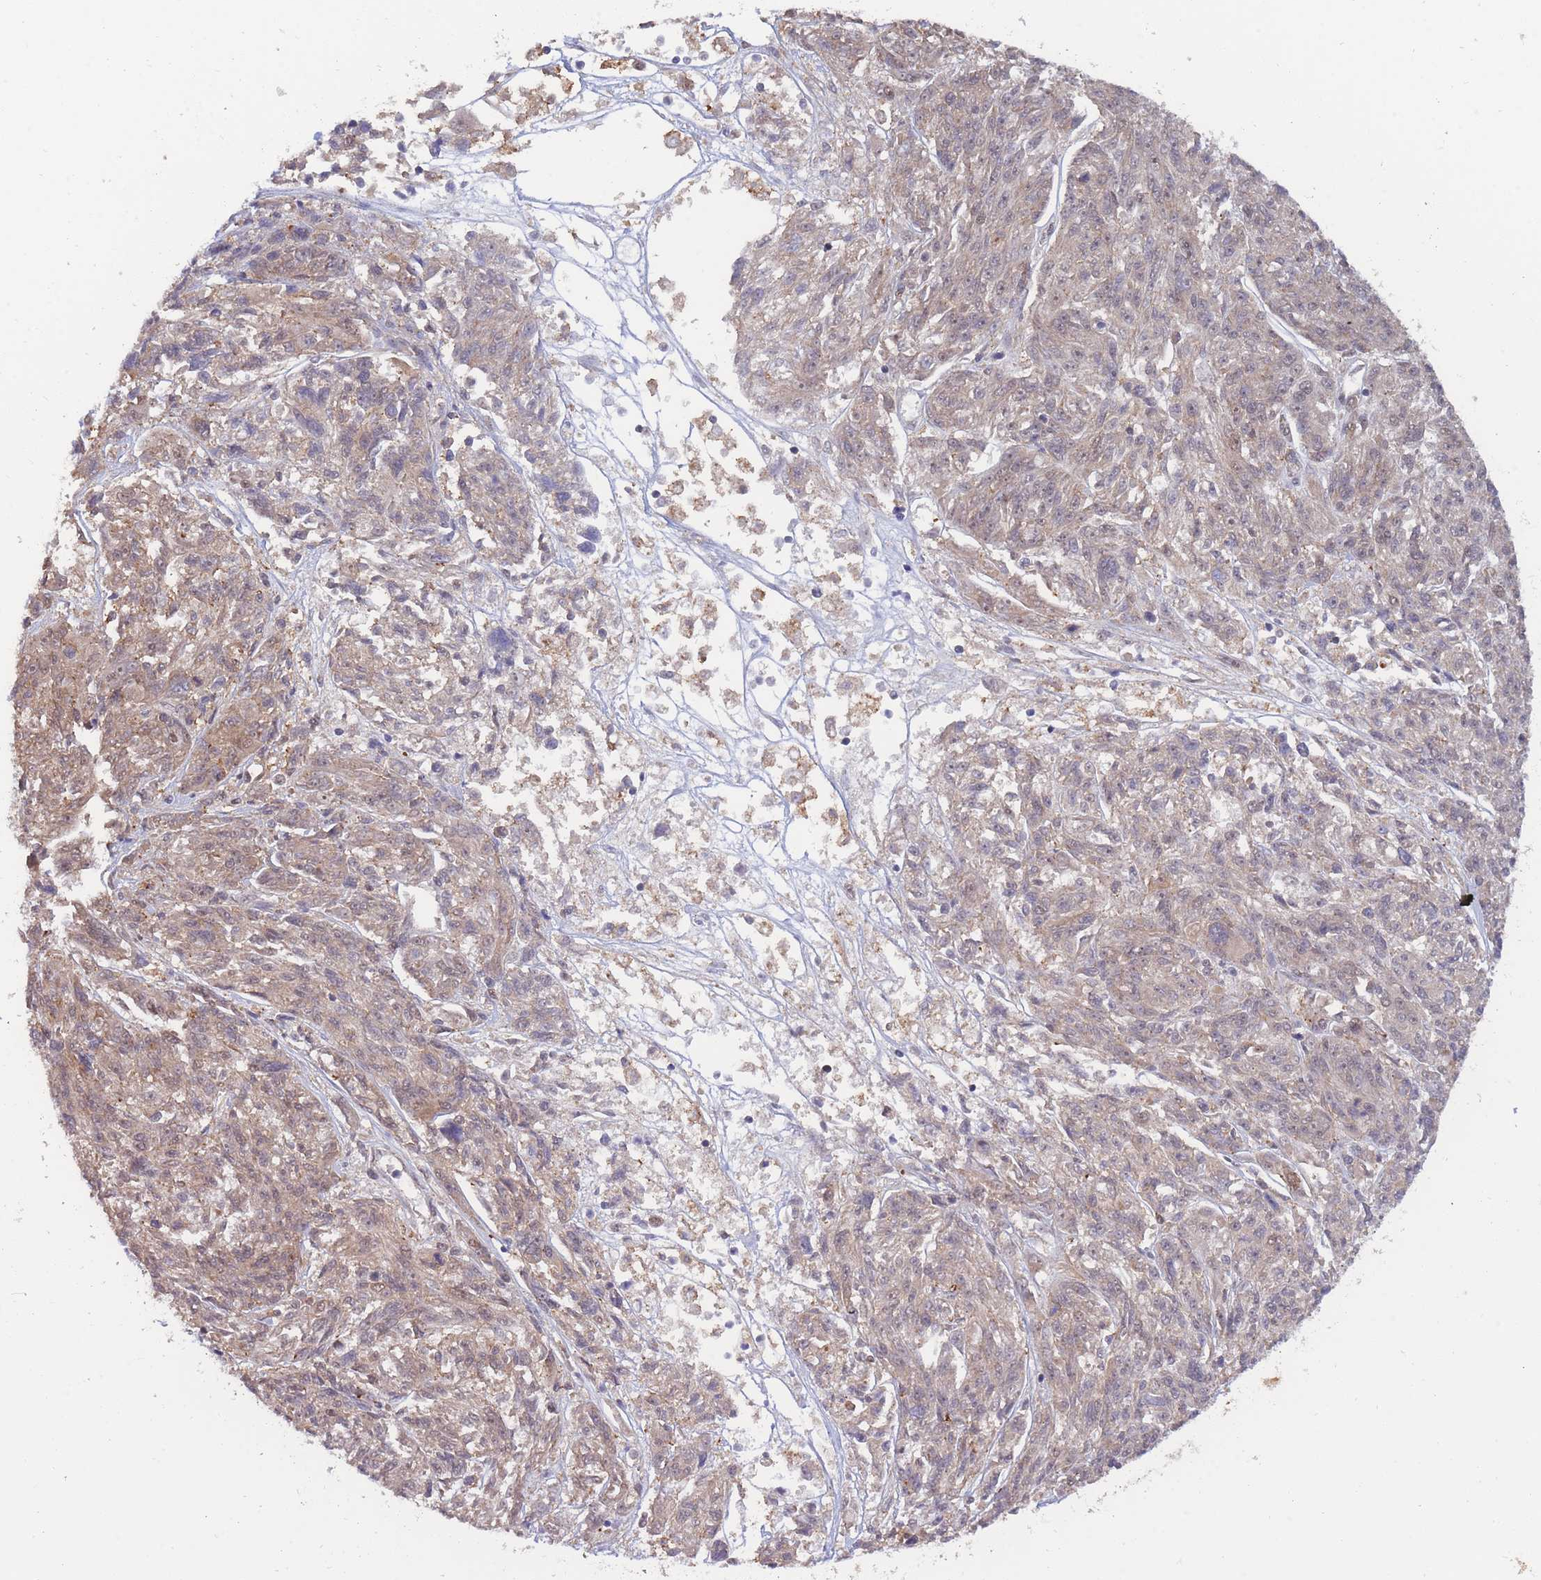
{"staining": {"intensity": "moderate", "quantity": "25%-75%", "location": "cytoplasmic/membranous,nuclear"}, "tissue": "melanoma", "cell_type": "Tumor cells", "image_type": "cancer", "snomed": [{"axis": "morphology", "description": "Malignant melanoma, NOS"}, {"axis": "topography", "description": "Skin"}], "caption": "The photomicrograph demonstrates staining of melanoma, revealing moderate cytoplasmic/membranous and nuclear protein expression (brown color) within tumor cells.", "gene": "BOD1L1", "patient": {"sex": "male", "age": 53}}